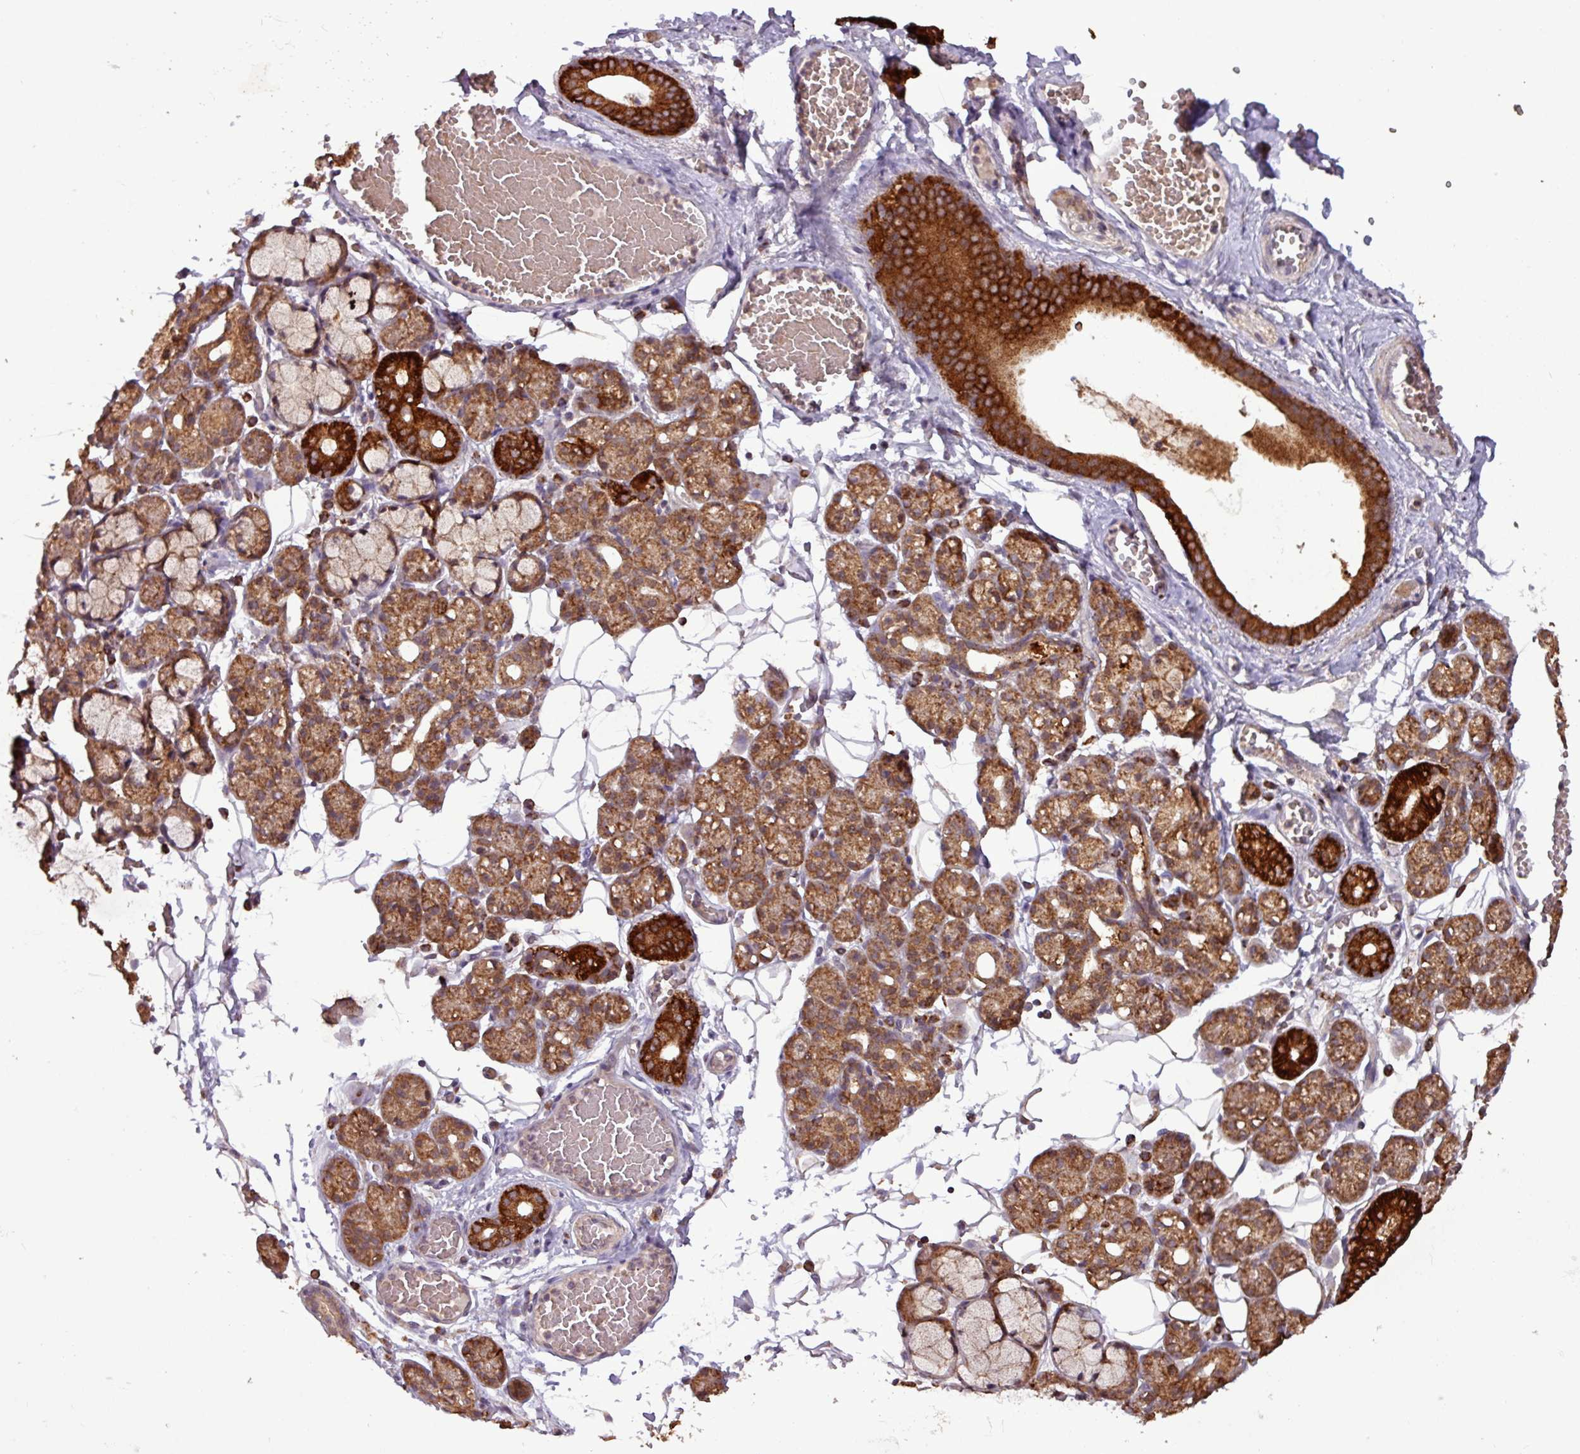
{"staining": {"intensity": "strong", "quantity": ">75%", "location": "cytoplasmic/membranous"}, "tissue": "salivary gland", "cell_type": "Glandular cells", "image_type": "normal", "snomed": [{"axis": "morphology", "description": "Normal tissue, NOS"}, {"axis": "topography", "description": "Salivary gland"}], "caption": "Salivary gland stained with DAB immunohistochemistry demonstrates high levels of strong cytoplasmic/membranous expression in approximately >75% of glandular cells.", "gene": "MCTP2", "patient": {"sex": "male", "age": 63}}